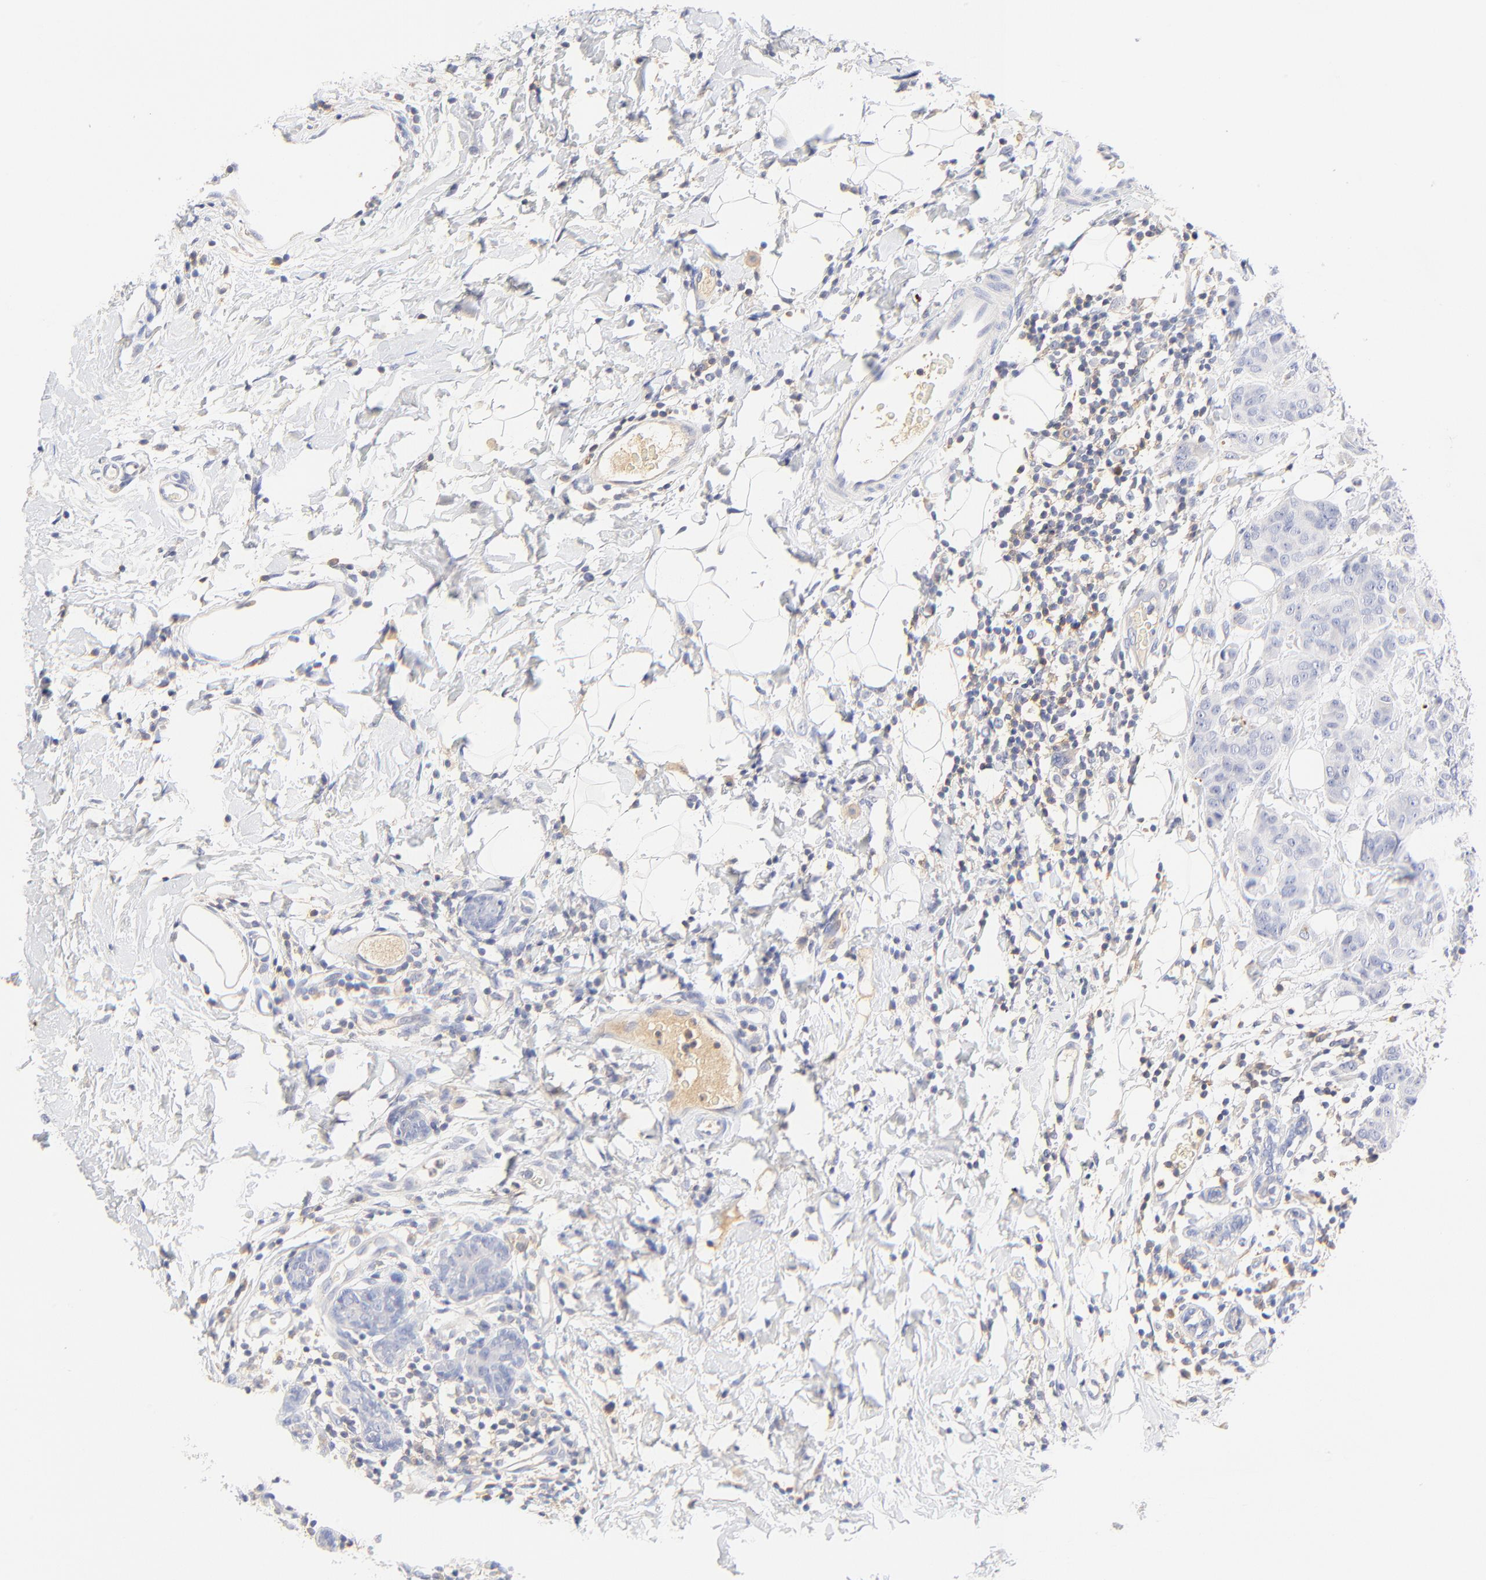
{"staining": {"intensity": "weak", "quantity": ">75%", "location": "cytoplasmic/membranous"}, "tissue": "breast cancer", "cell_type": "Tumor cells", "image_type": "cancer", "snomed": [{"axis": "morphology", "description": "Duct carcinoma"}, {"axis": "topography", "description": "Breast"}], "caption": "The histopathology image exhibits immunohistochemical staining of breast cancer (invasive ductal carcinoma). There is weak cytoplasmic/membranous expression is present in about >75% of tumor cells.", "gene": "MDGA2", "patient": {"sex": "female", "age": 40}}